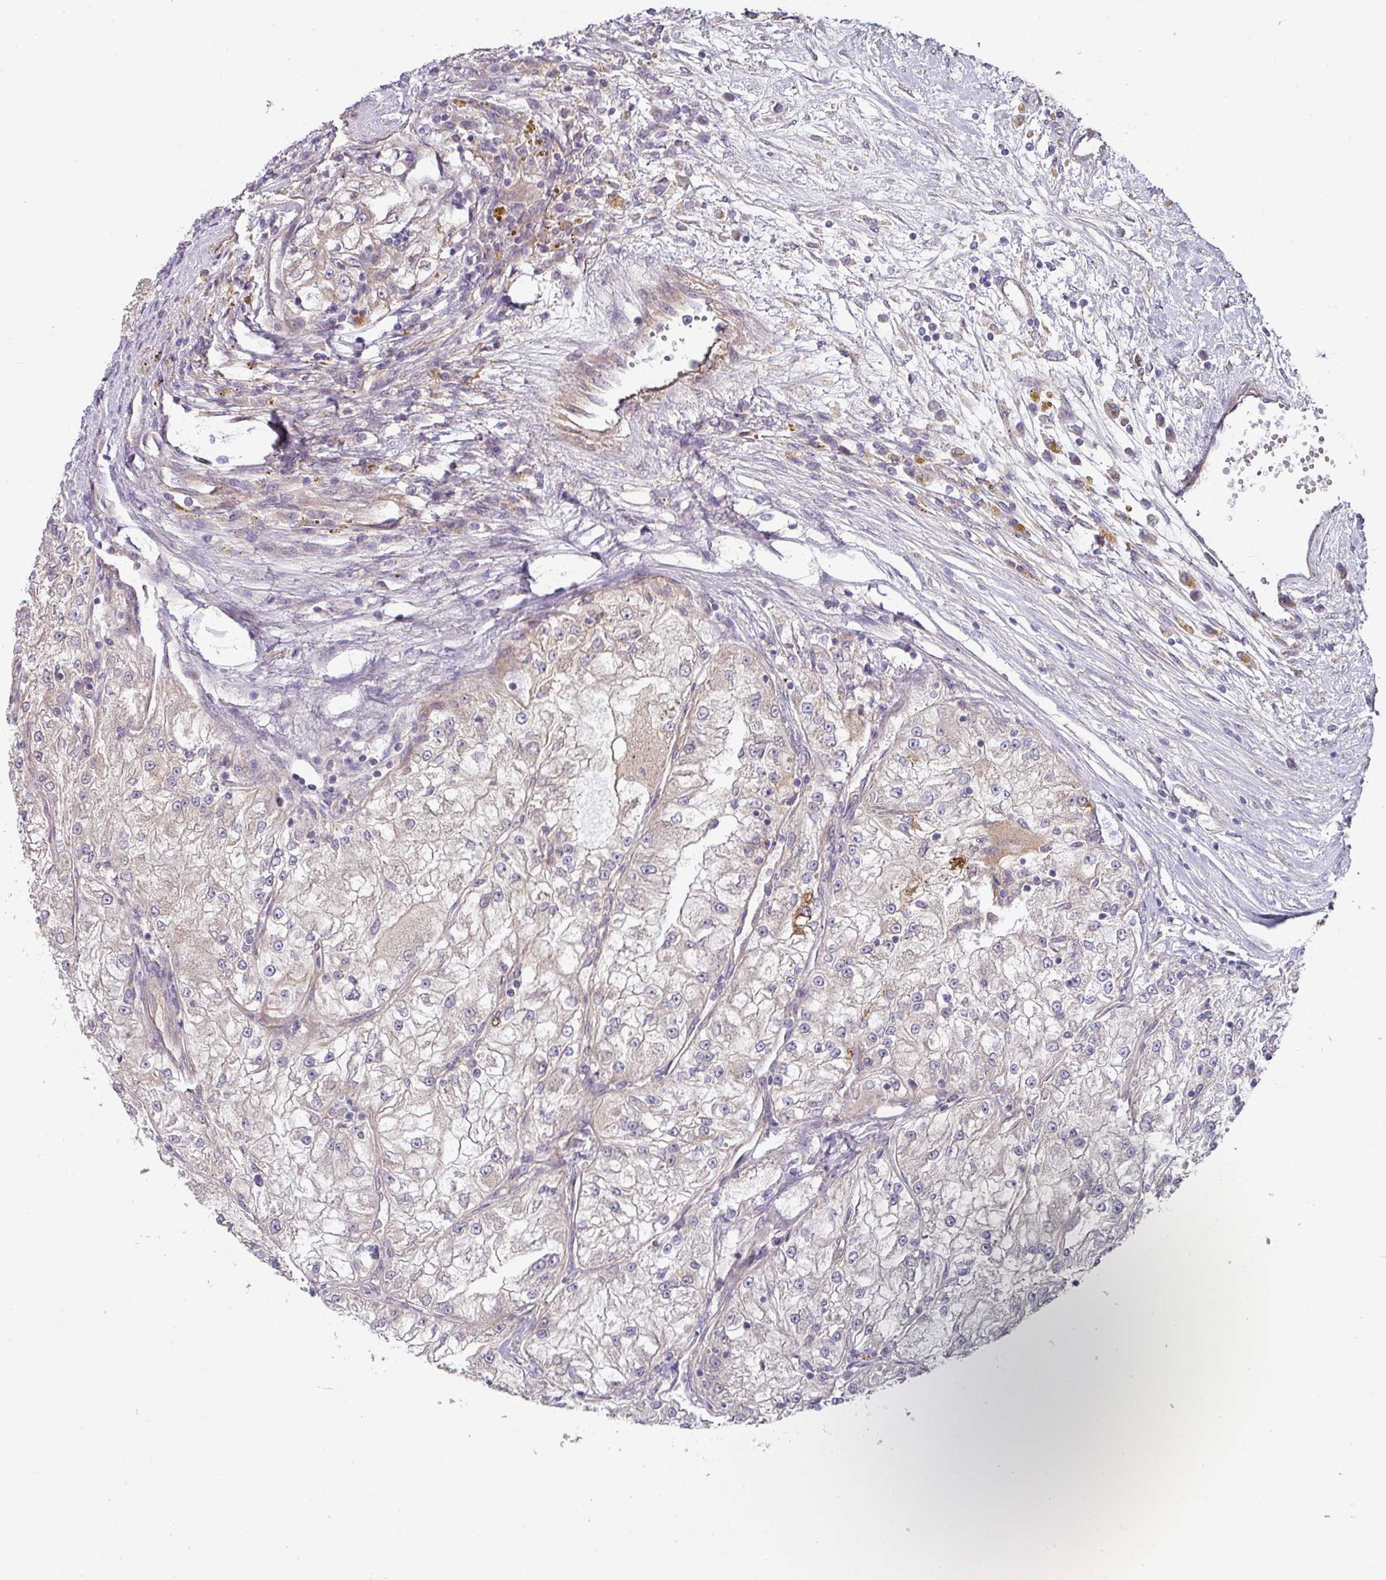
{"staining": {"intensity": "weak", "quantity": "<25%", "location": "cytoplasmic/membranous"}, "tissue": "renal cancer", "cell_type": "Tumor cells", "image_type": "cancer", "snomed": [{"axis": "morphology", "description": "Adenocarcinoma, NOS"}, {"axis": "topography", "description": "Kidney"}], "caption": "High power microscopy histopathology image of an immunohistochemistry (IHC) histopathology image of renal adenocarcinoma, revealing no significant staining in tumor cells.", "gene": "DCAF12L2", "patient": {"sex": "female", "age": 72}}